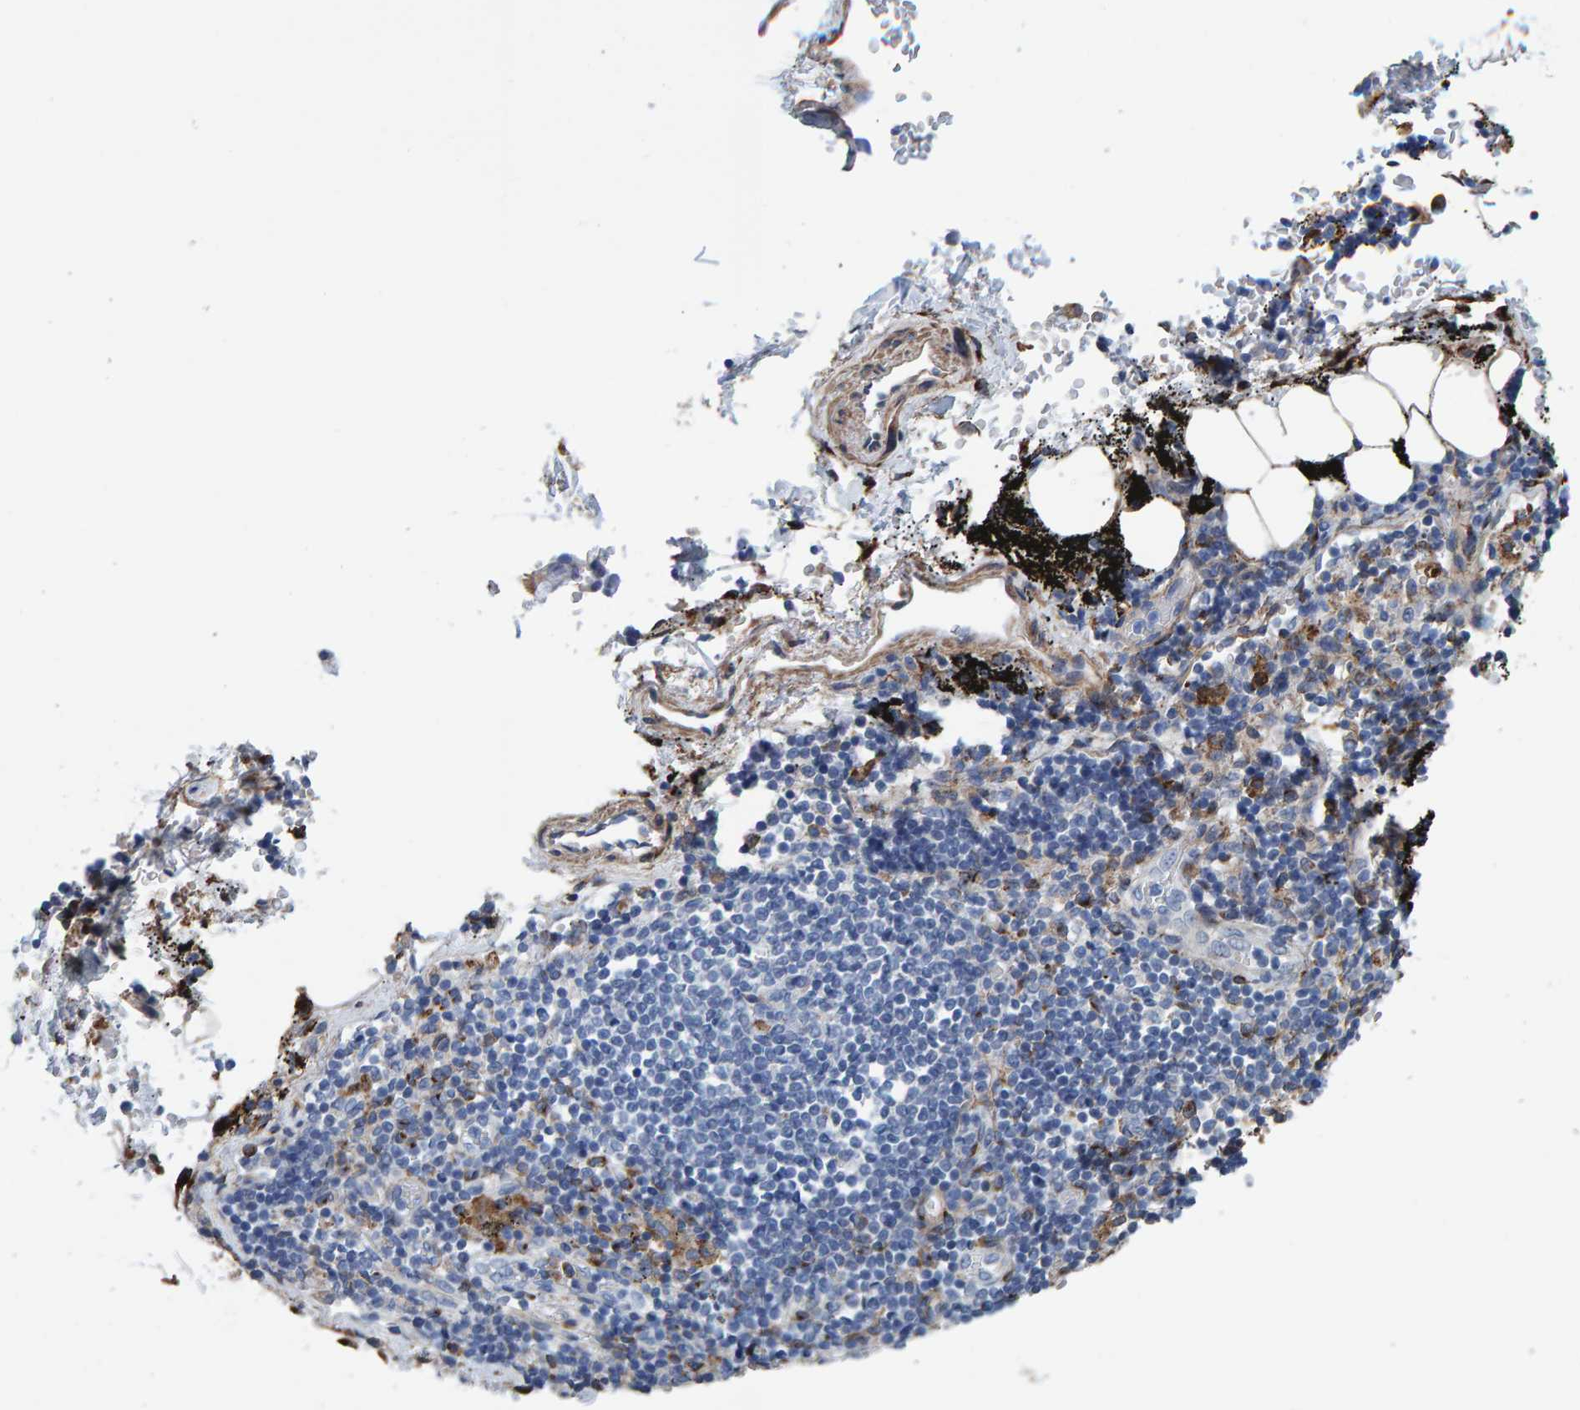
{"staining": {"intensity": "moderate", "quantity": ">75%", "location": "cytoplasmic/membranous"}, "tissue": "adipose tissue", "cell_type": "Adipocytes", "image_type": "normal", "snomed": [{"axis": "morphology", "description": "Normal tissue, NOS"}, {"axis": "topography", "description": "Cartilage tissue"}, {"axis": "topography", "description": "Lung"}], "caption": "The micrograph displays a brown stain indicating the presence of a protein in the cytoplasmic/membranous of adipocytes in adipose tissue. (brown staining indicates protein expression, while blue staining denotes nuclei).", "gene": "LRP1", "patient": {"sex": "female", "age": 77}}